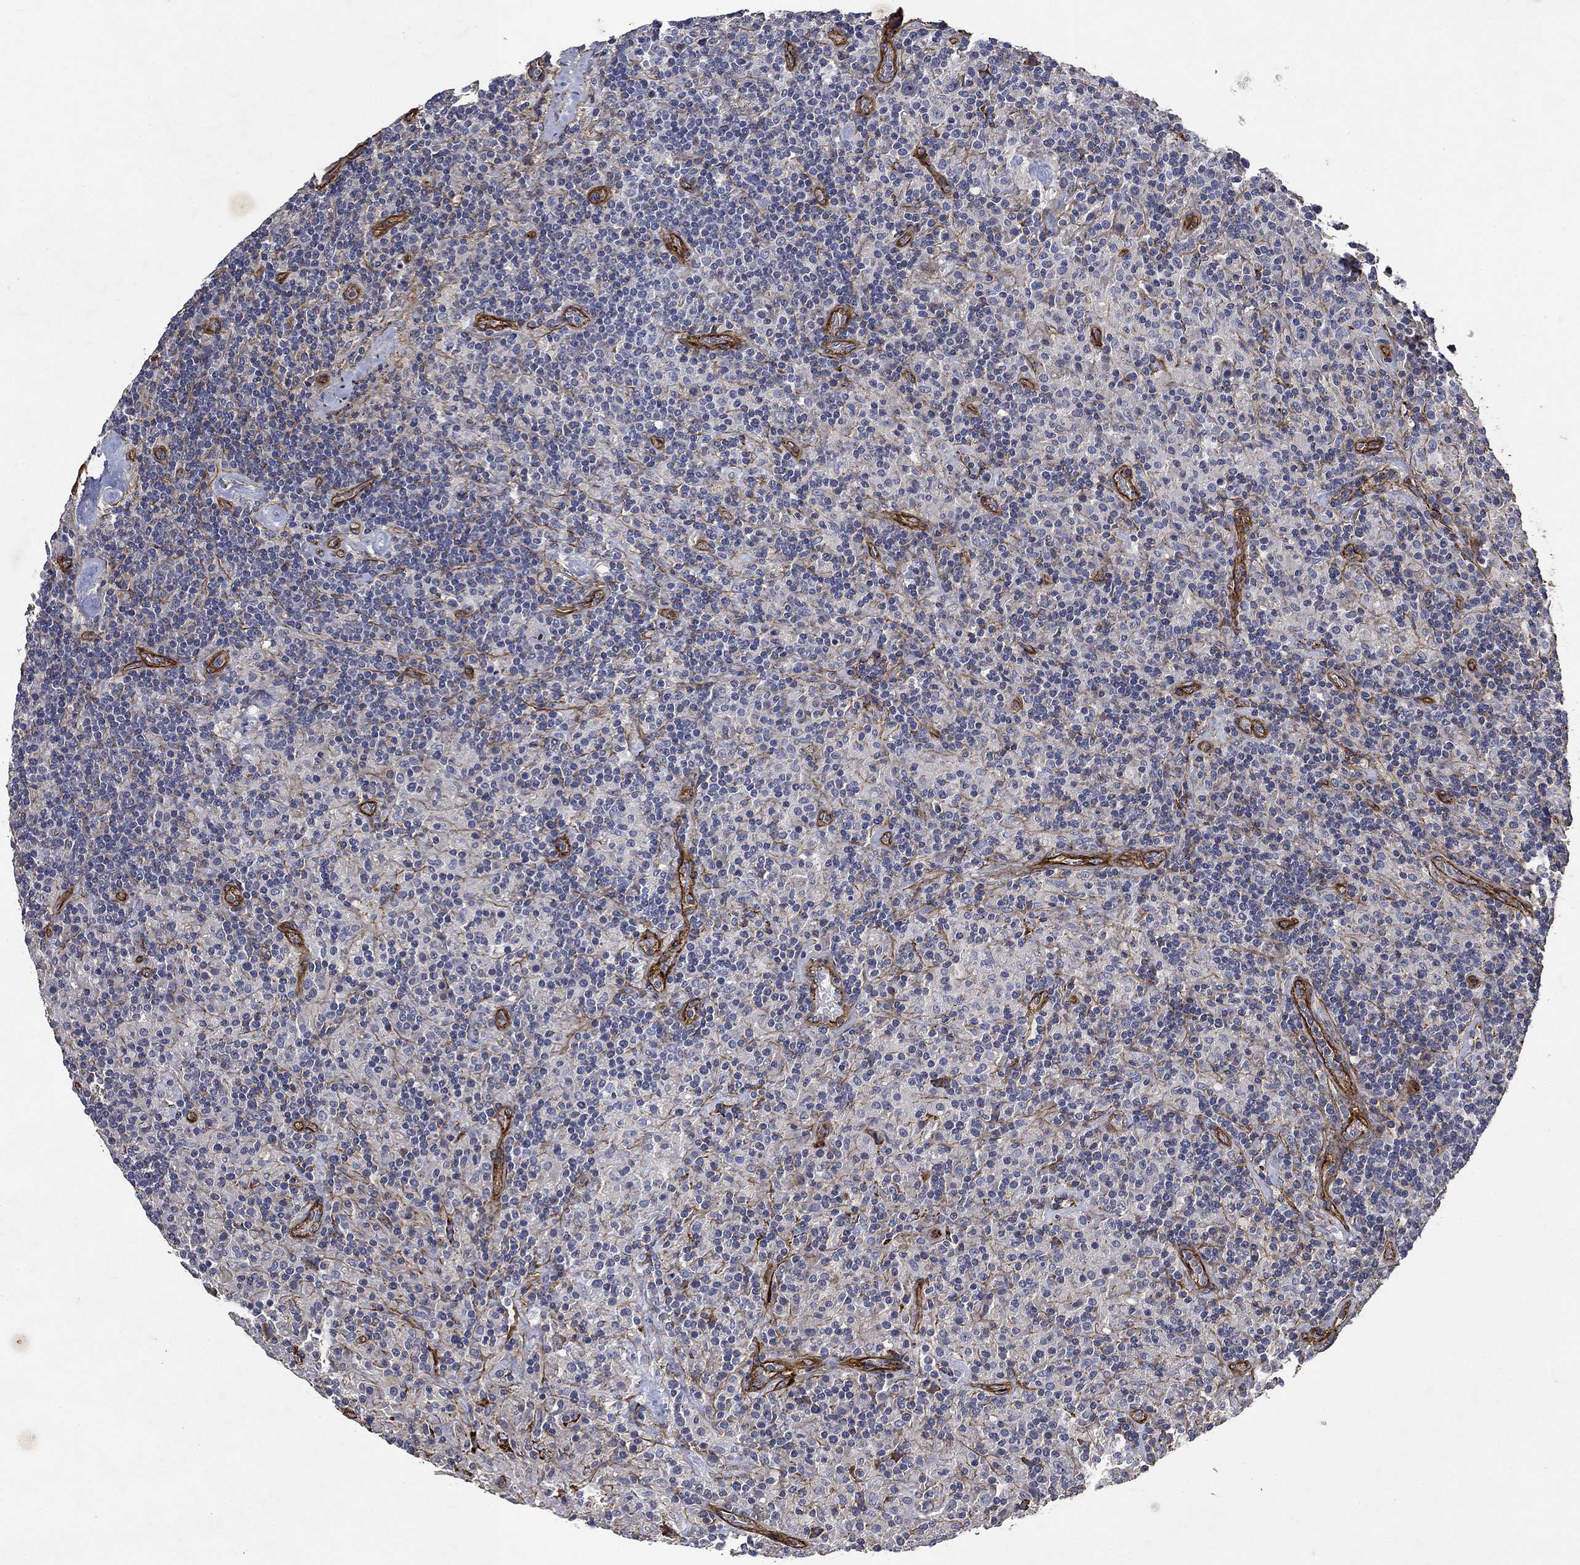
{"staining": {"intensity": "negative", "quantity": "none", "location": "none"}, "tissue": "lymphoma", "cell_type": "Tumor cells", "image_type": "cancer", "snomed": [{"axis": "morphology", "description": "Hodgkin's disease, NOS"}, {"axis": "topography", "description": "Lymph node"}], "caption": "Immunohistochemistry of Hodgkin's disease reveals no expression in tumor cells. (DAB immunohistochemistry visualized using brightfield microscopy, high magnification).", "gene": "COL4A2", "patient": {"sex": "male", "age": 70}}